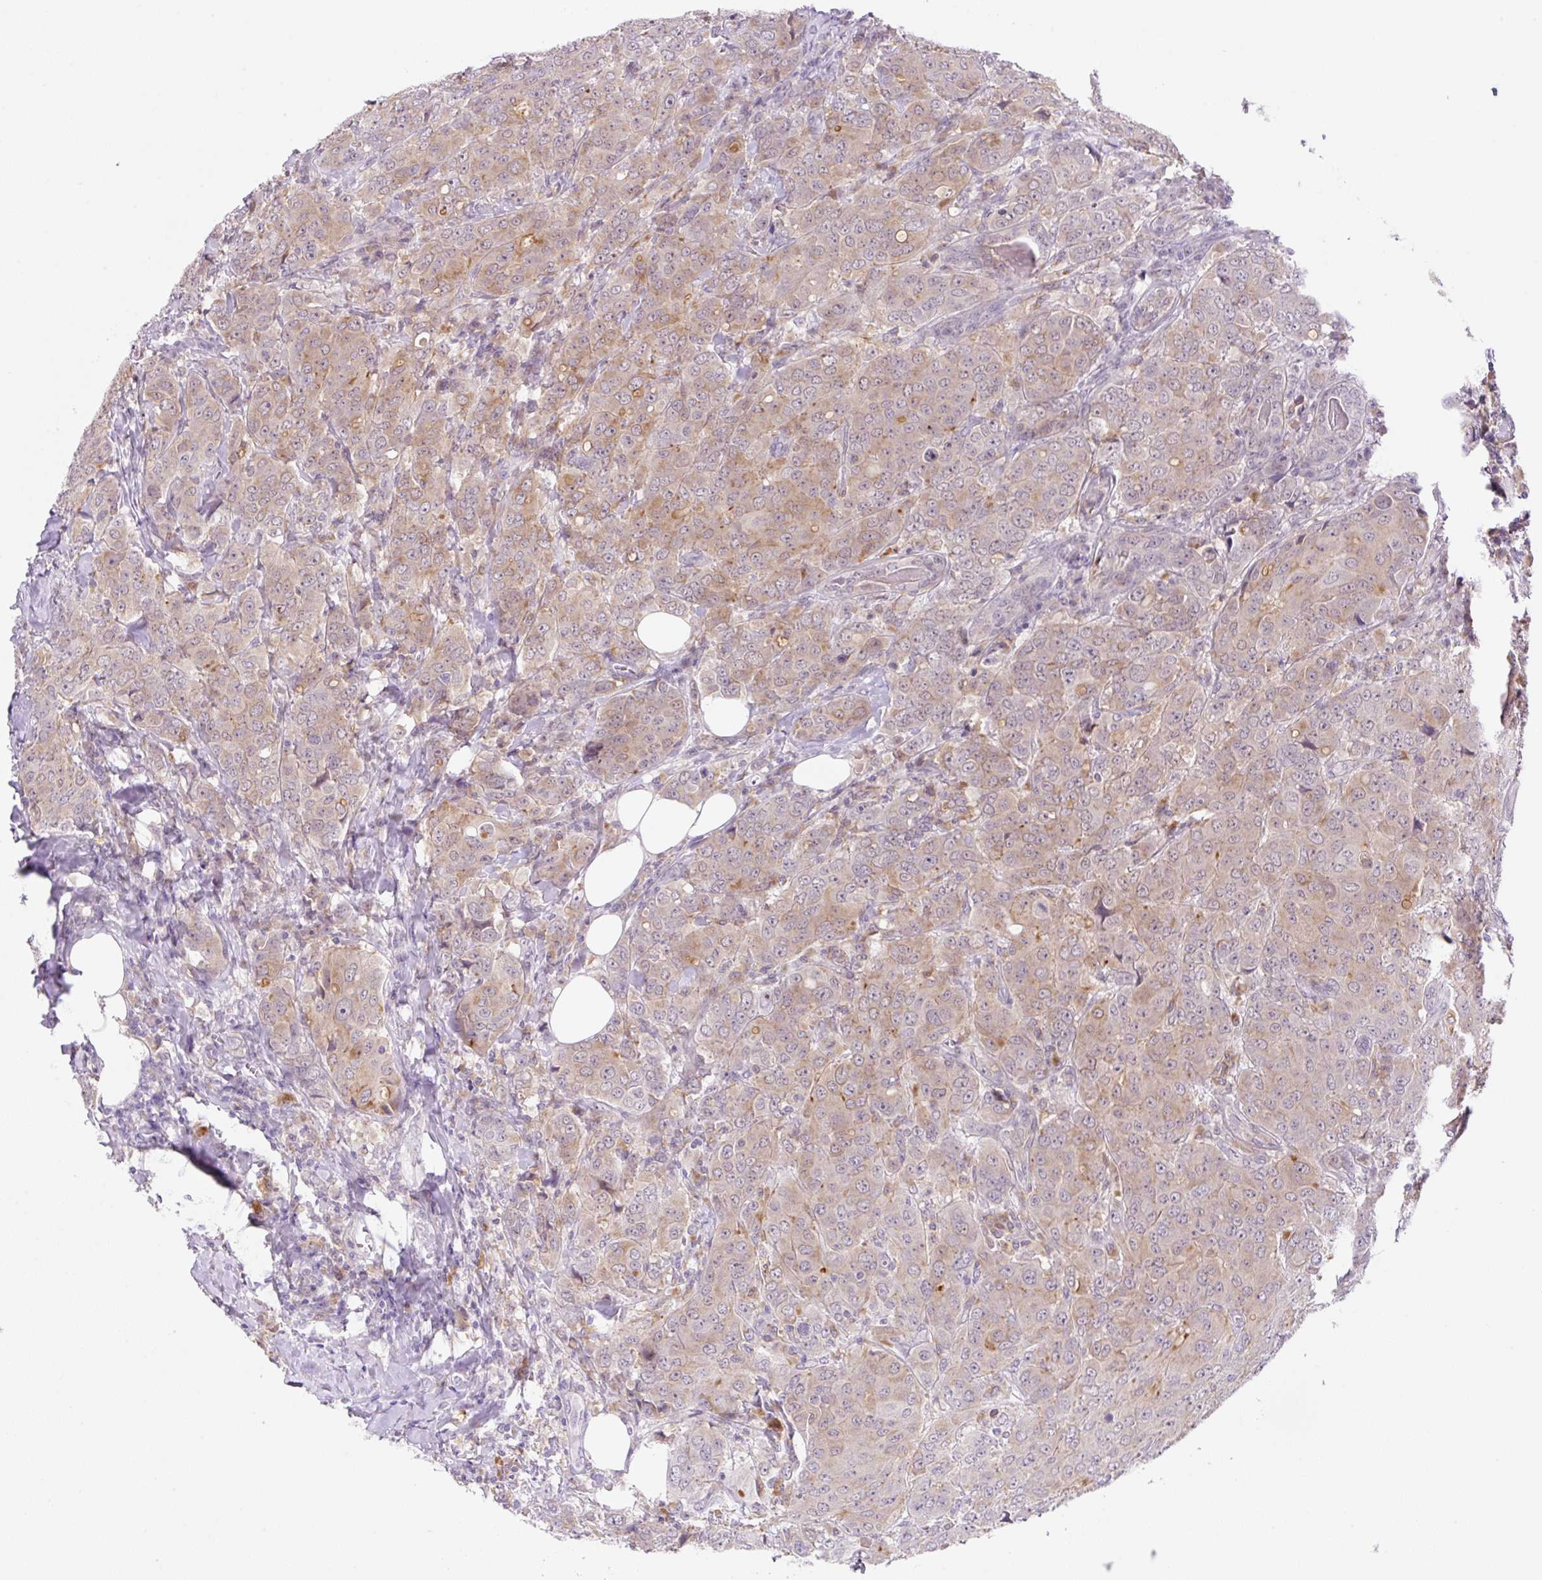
{"staining": {"intensity": "moderate", "quantity": "25%-75%", "location": "cytoplasmic/membranous"}, "tissue": "breast cancer", "cell_type": "Tumor cells", "image_type": "cancer", "snomed": [{"axis": "morphology", "description": "Duct carcinoma"}, {"axis": "topography", "description": "Breast"}], "caption": "Moderate cytoplasmic/membranous protein positivity is appreciated in approximately 25%-75% of tumor cells in invasive ductal carcinoma (breast).", "gene": "CEBPZOS", "patient": {"sex": "female", "age": 43}}